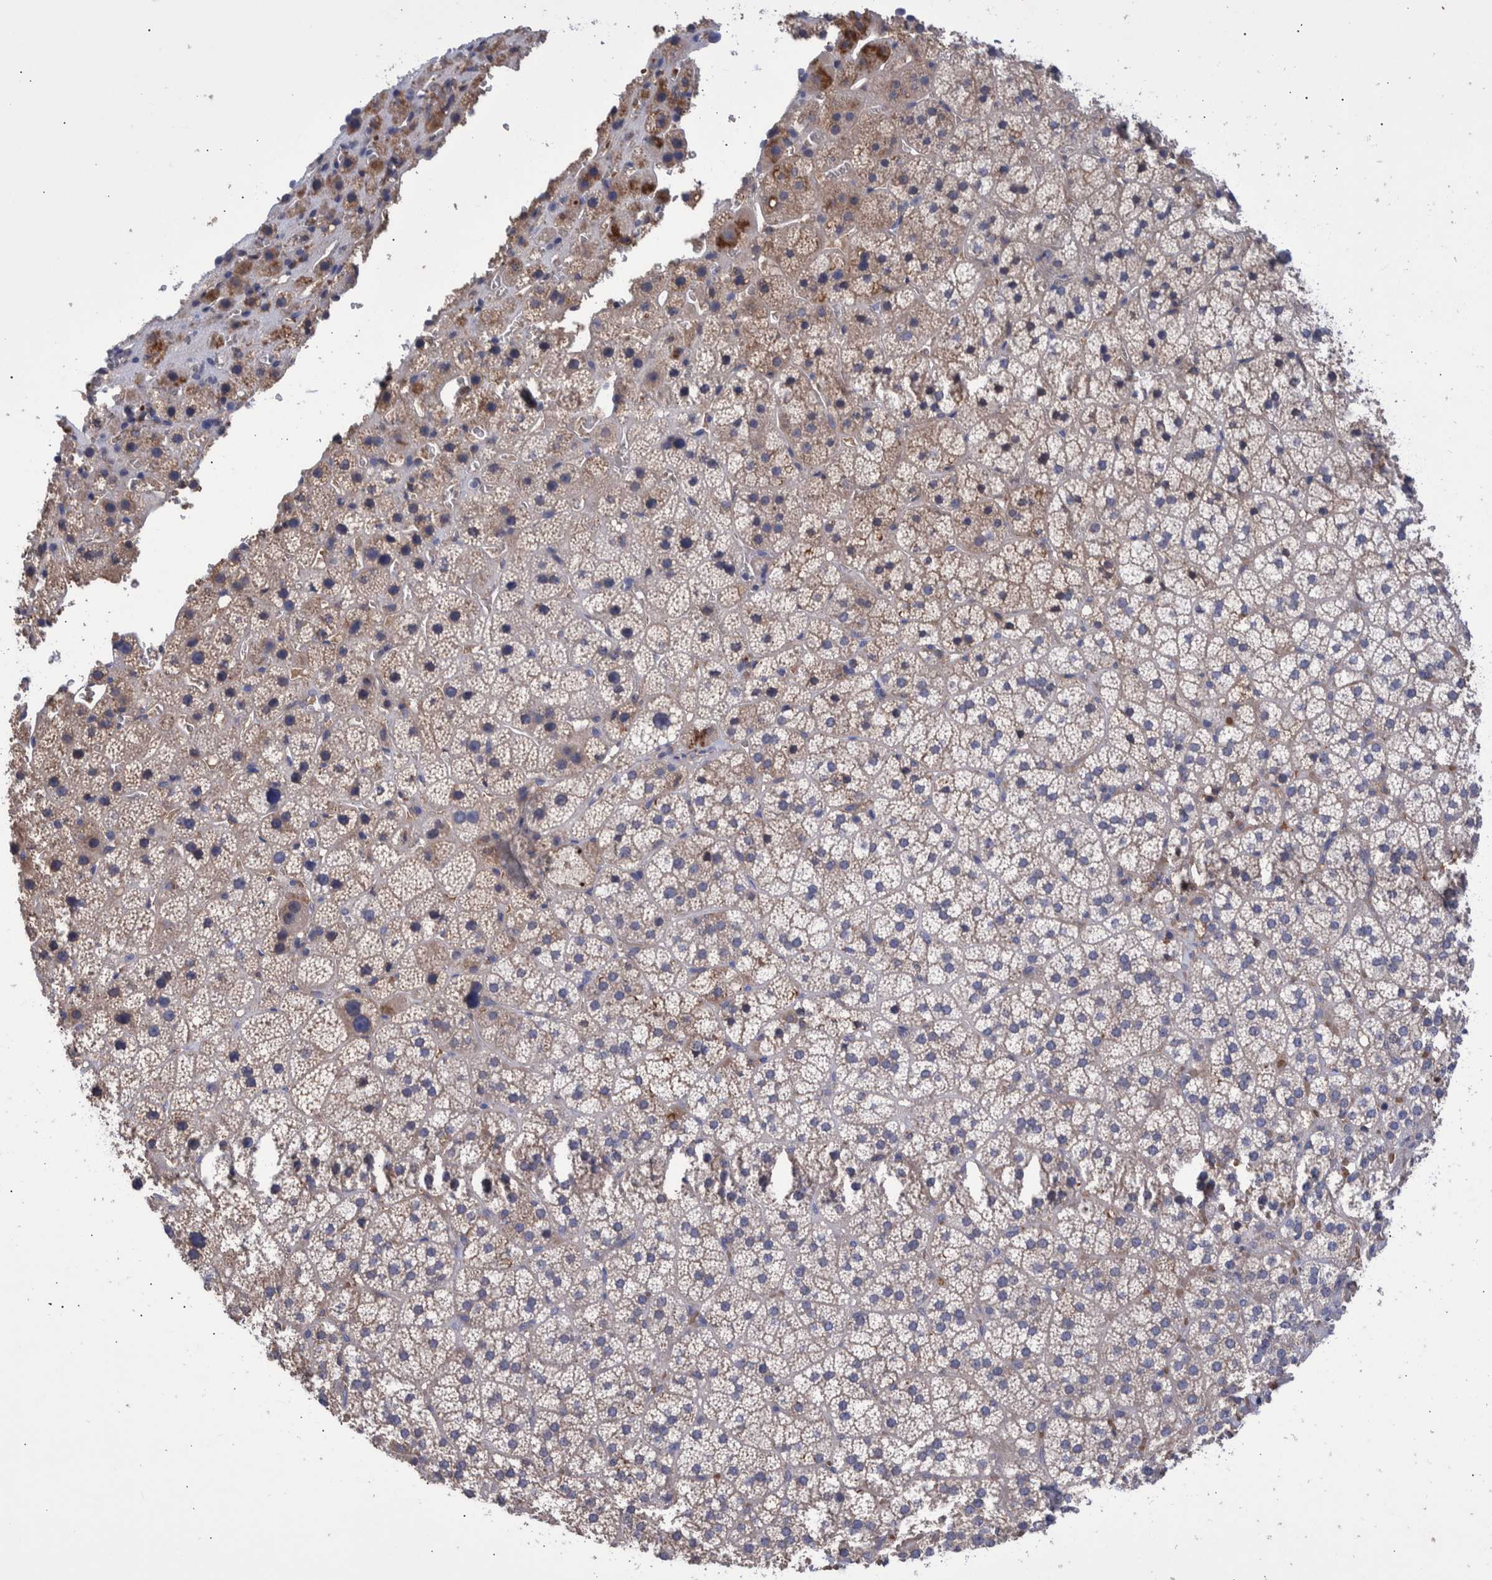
{"staining": {"intensity": "moderate", "quantity": "25%-75%", "location": "cytoplasmic/membranous"}, "tissue": "adrenal gland", "cell_type": "Glandular cells", "image_type": "normal", "snomed": [{"axis": "morphology", "description": "Normal tissue, NOS"}, {"axis": "topography", "description": "Adrenal gland"}], "caption": "The photomicrograph reveals immunohistochemical staining of normal adrenal gland. There is moderate cytoplasmic/membranous positivity is seen in approximately 25%-75% of glandular cells. Nuclei are stained in blue.", "gene": "DLL4", "patient": {"sex": "female", "age": 44}}